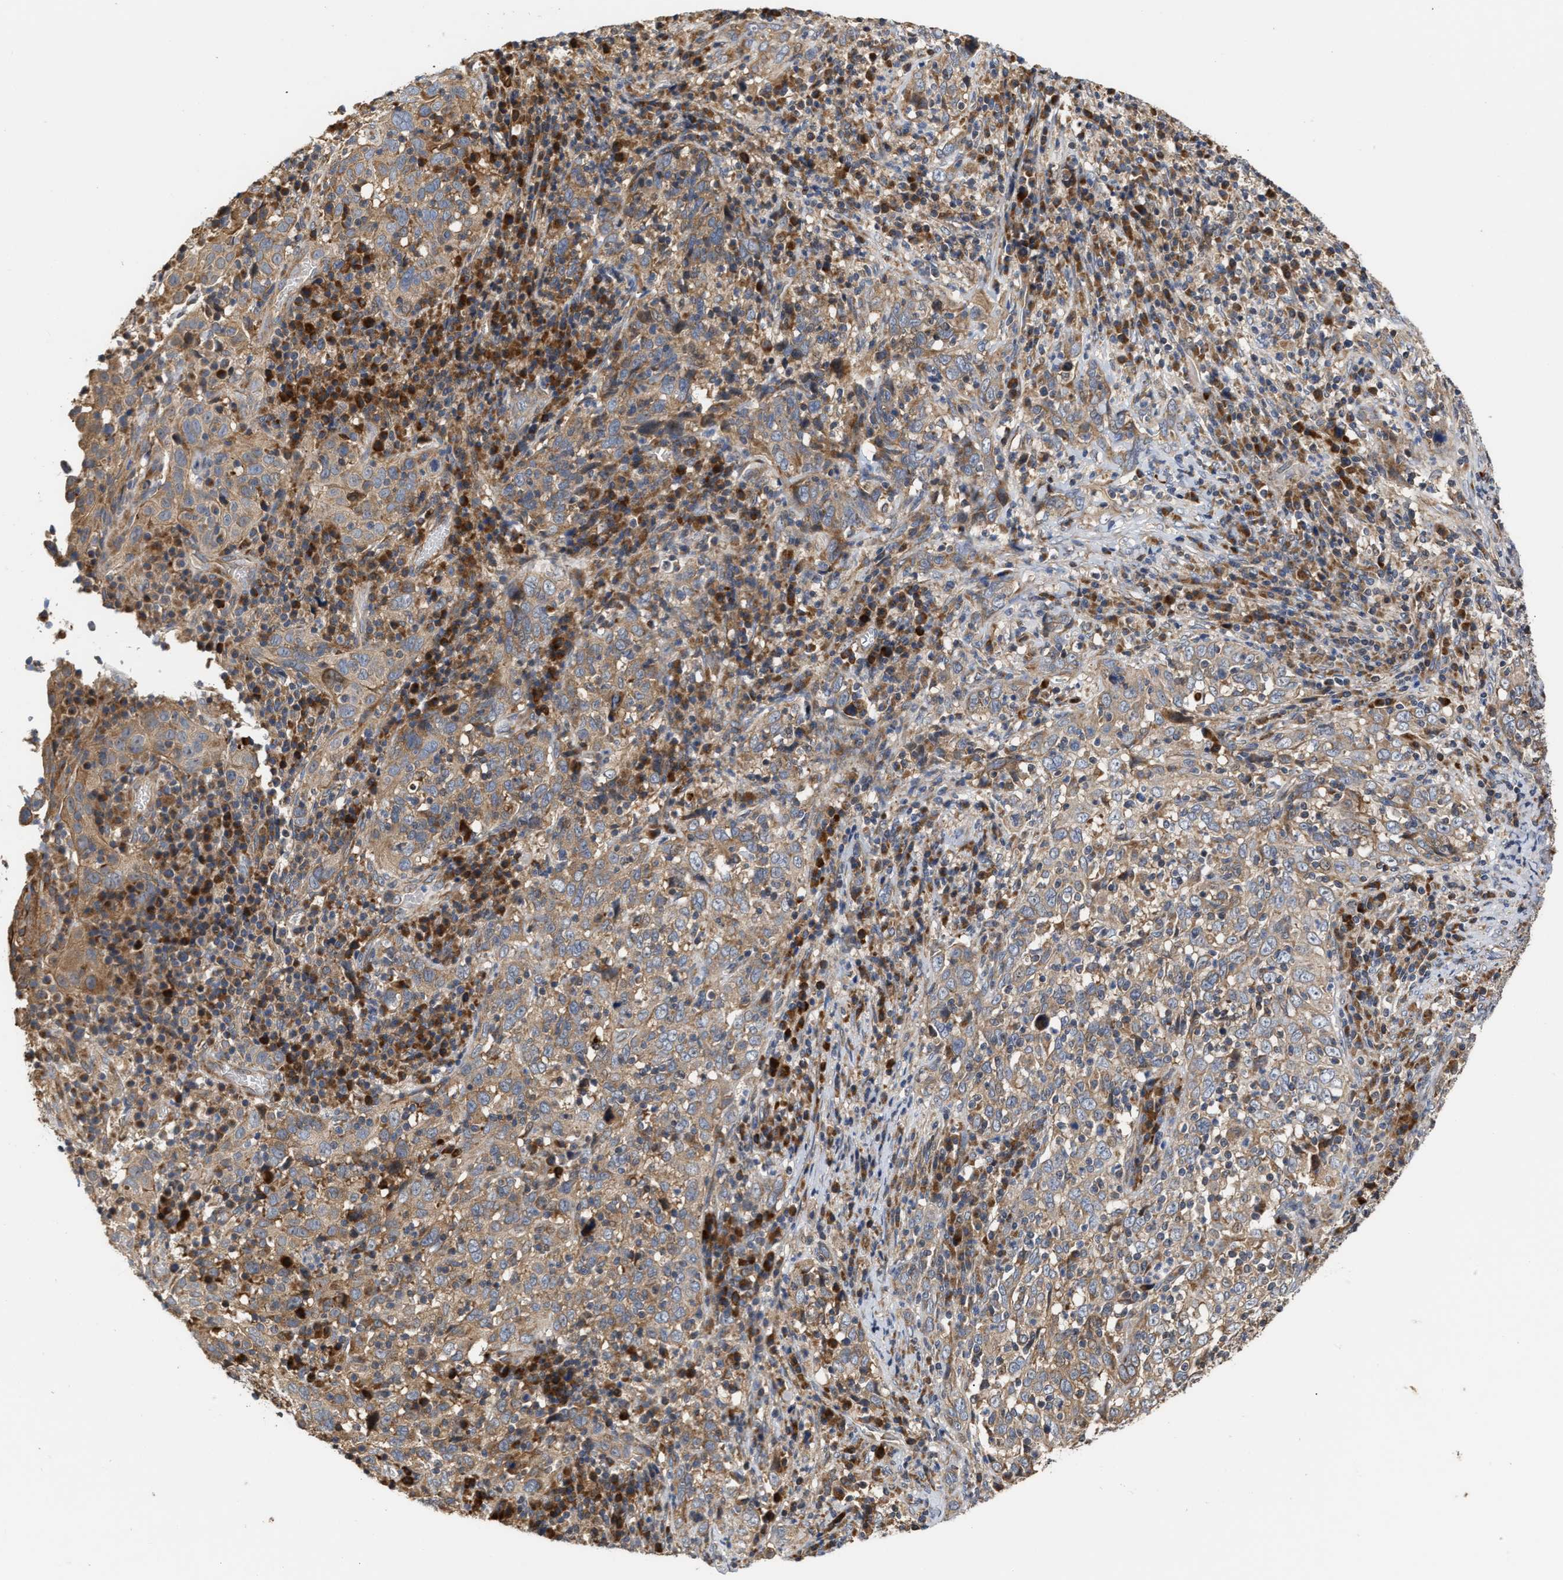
{"staining": {"intensity": "weak", "quantity": ">75%", "location": "cytoplasmic/membranous"}, "tissue": "cervical cancer", "cell_type": "Tumor cells", "image_type": "cancer", "snomed": [{"axis": "morphology", "description": "Squamous cell carcinoma, NOS"}, {"axis": "topography", "description": "Cervix"}], "caption": "A histopathology image showing weak cytoplasmic/membranous positivity in approximately >75% of tumor cells in squamous cell carcinoma (cervical), as visualized by brown immunohistochemical staining.", "gene": "CLIP2", "patient": {"sex": "female", "age": 46}}